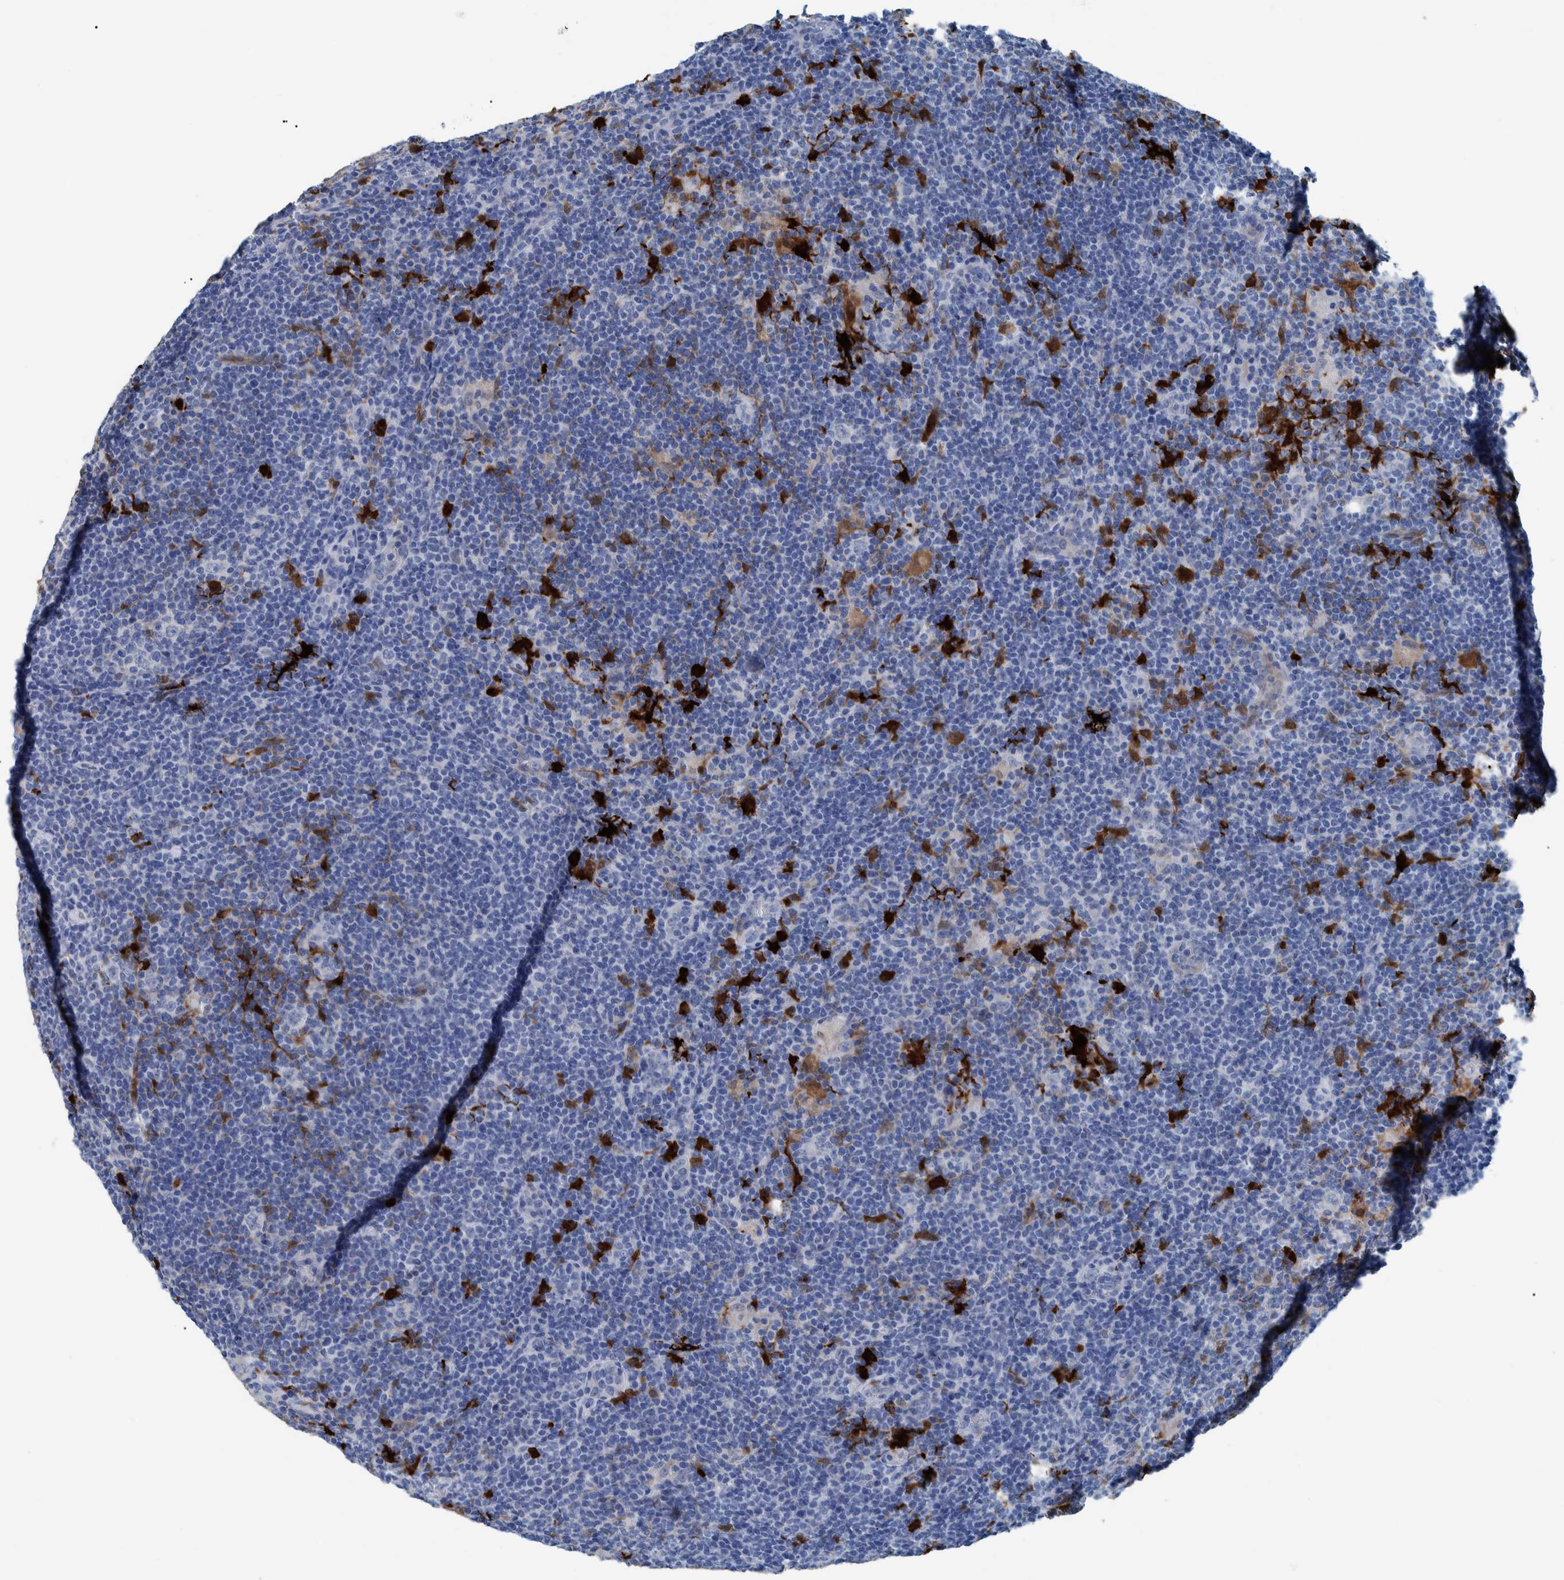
{"staining": {"intensity": "negative", "quantity": "none", "location": "none"}, "tissue": "lymphoma", "cell_type": "Tumor cells", "image_type": "cancer", "snomed": [{"axis": "morphology", "description": "Hodgkin's disease, NOS"}, {"axis": "topography", "description": "Lymph node"}], "caption": "Protein analysis of lymphoma displays no significant expression in tumor cells.", "gene": "IDO1", "patient": {"sex": "female", "age": 57}}